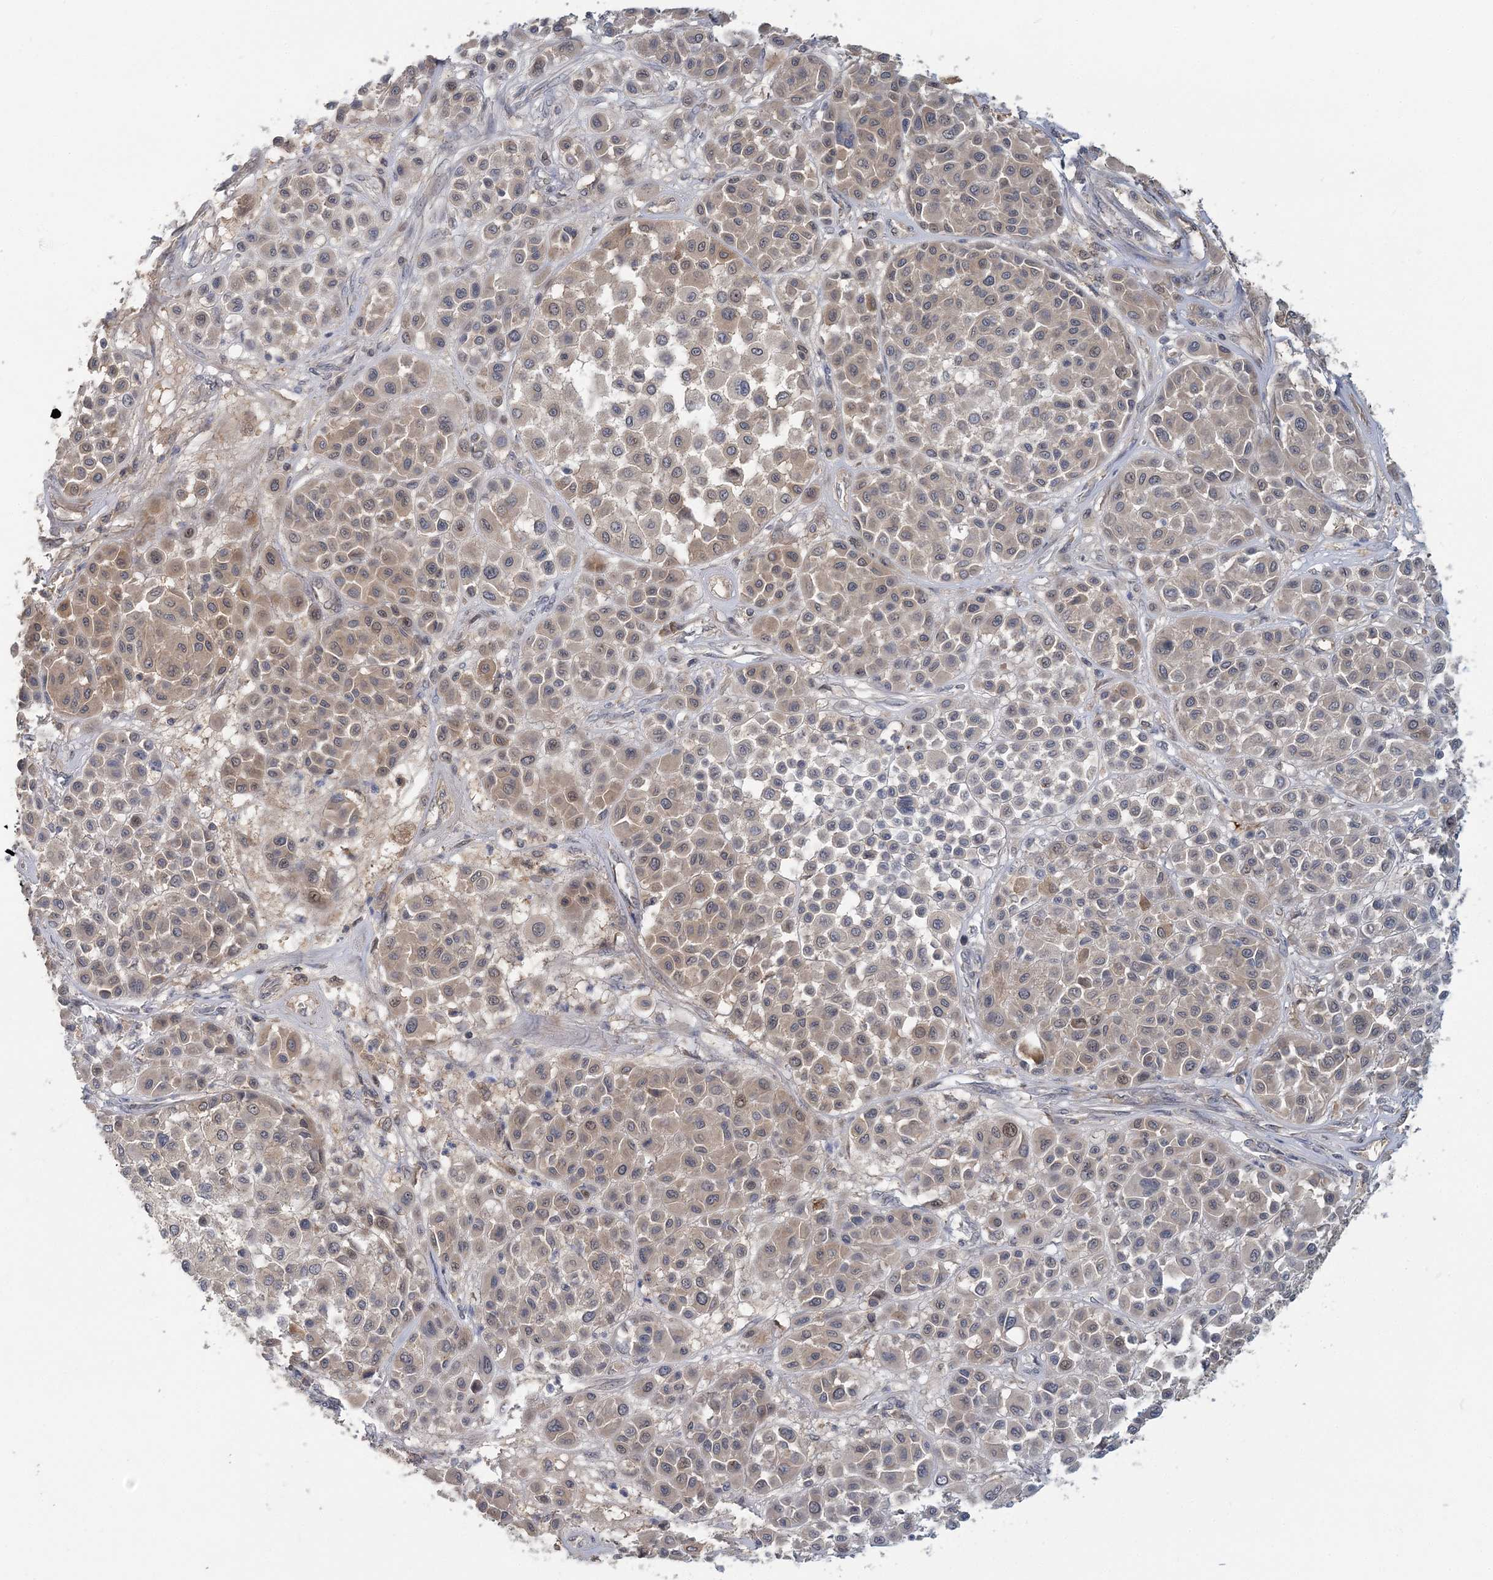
{"staining": {"intensity": "weak", "quantity": ">75%", "location": "cytoplasmic/membranous,nuclear"}, "tissue": "melanoma", "cell_type": "Tumor cells", "image_type": "cancer", "snomed": [{"axis": "morphology", "description": "Malignant melanoma, Metastatic site"}, {"axis": "topography", "description": "Soft tissue"}], "caption": "The image reveals a brown stain indicating the presence of a protein in the cytoplasmic/membranous and nuclear of tumor cells in malignant melanoma (metastatic site). The staining was performed using DAB to visualize the protein expression in brown, while the nuclei were stained in blue with hematoxylin (Magnification: 20x).", "gene": "RNF25", "patient": {"sex": "male", "age": 41}}